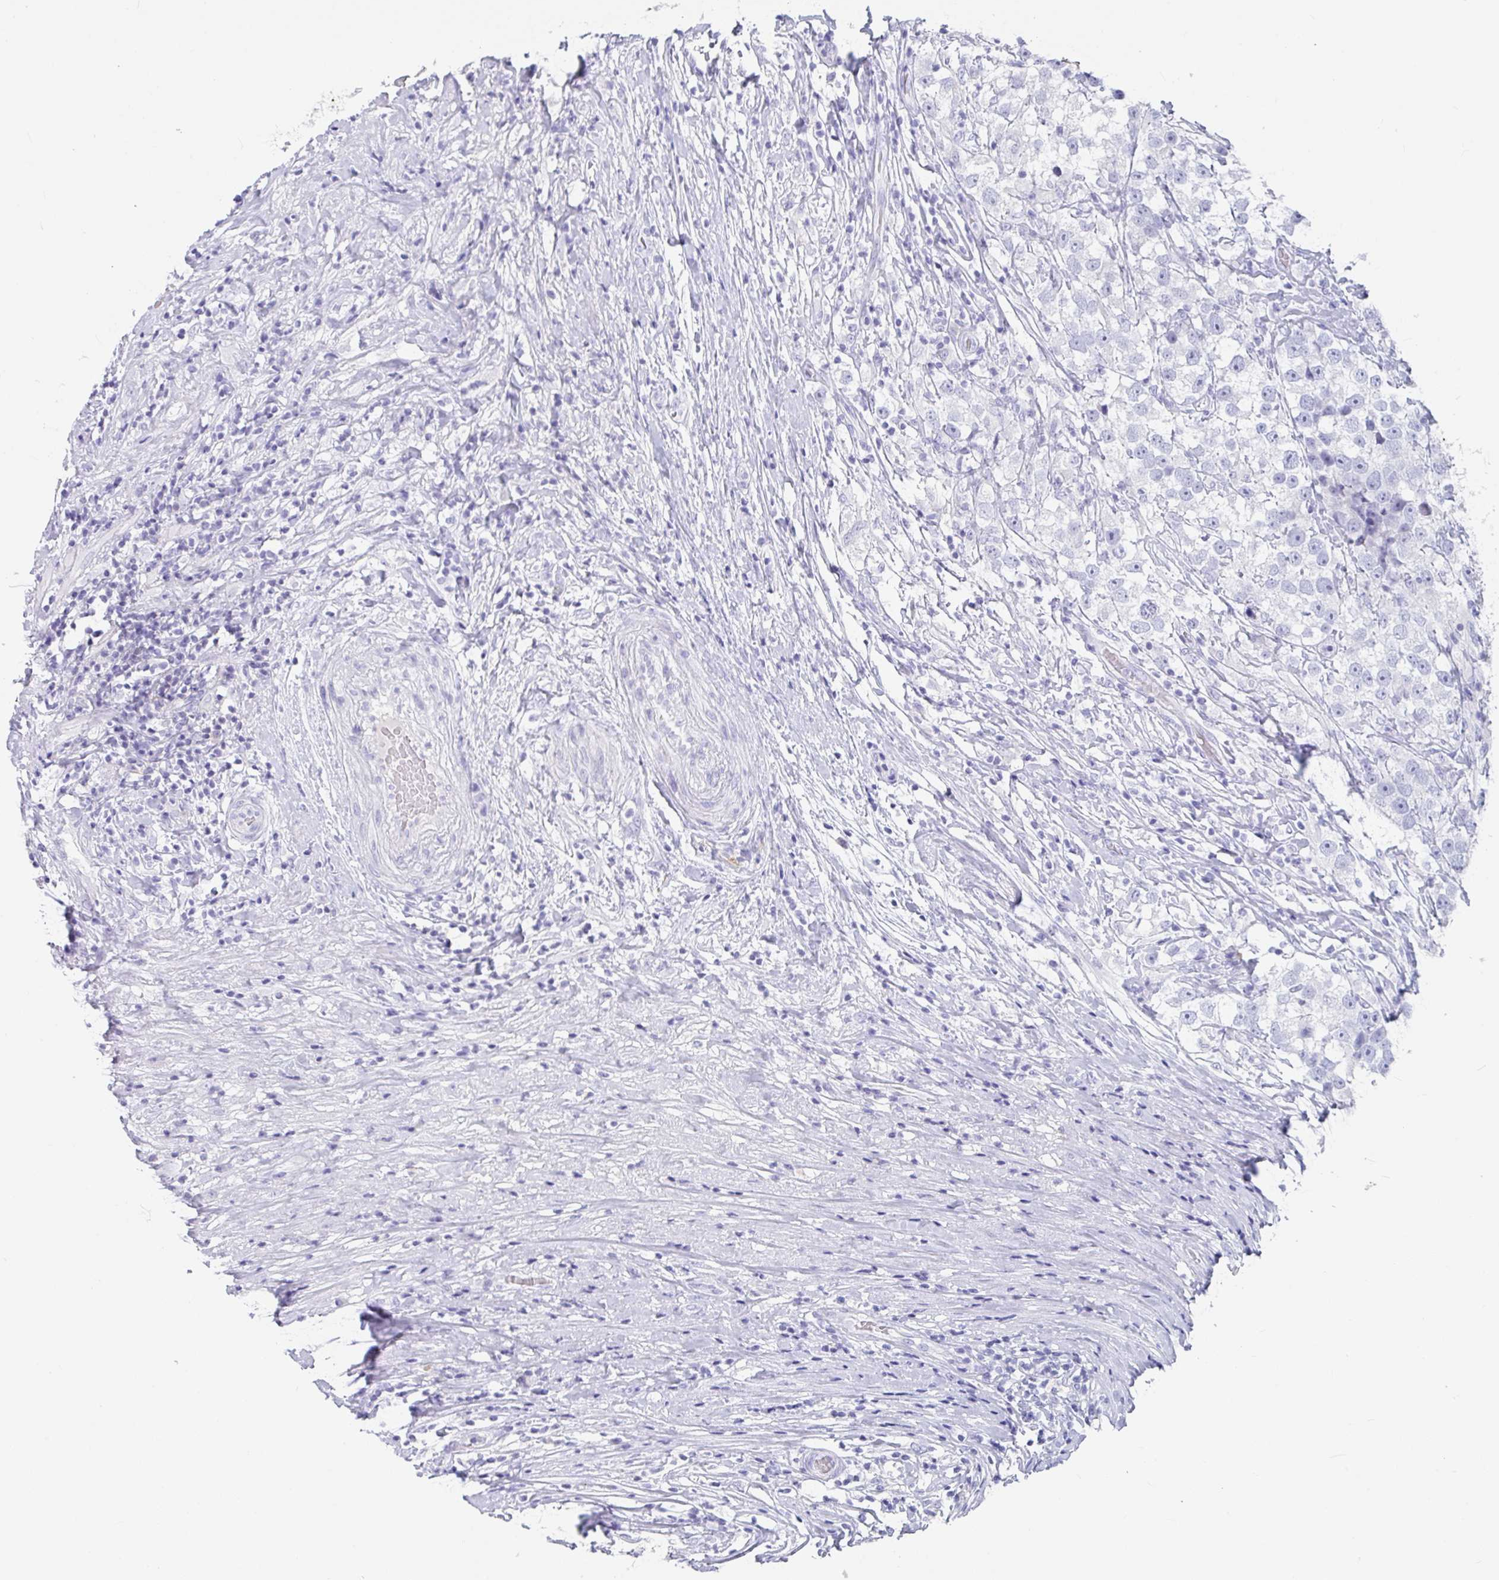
{"staining": {"intensity": "negative", "quantity": "none", "location": "none"}, "tissue": "testis cancer", "cell_type": "Tumor cells", "image_type": "cancer", "snomed": [{"axis": "morphology", "description": "Seminoma, NOS"}, {"axis": "topography", "description": "Testis"}], "caption": "Tumor cells show no significant protein staining in testis cancer. Nuclei are stained in blue.", "gene": "PLA2G1B", "patient": {"sex": "male", "age": 46}}